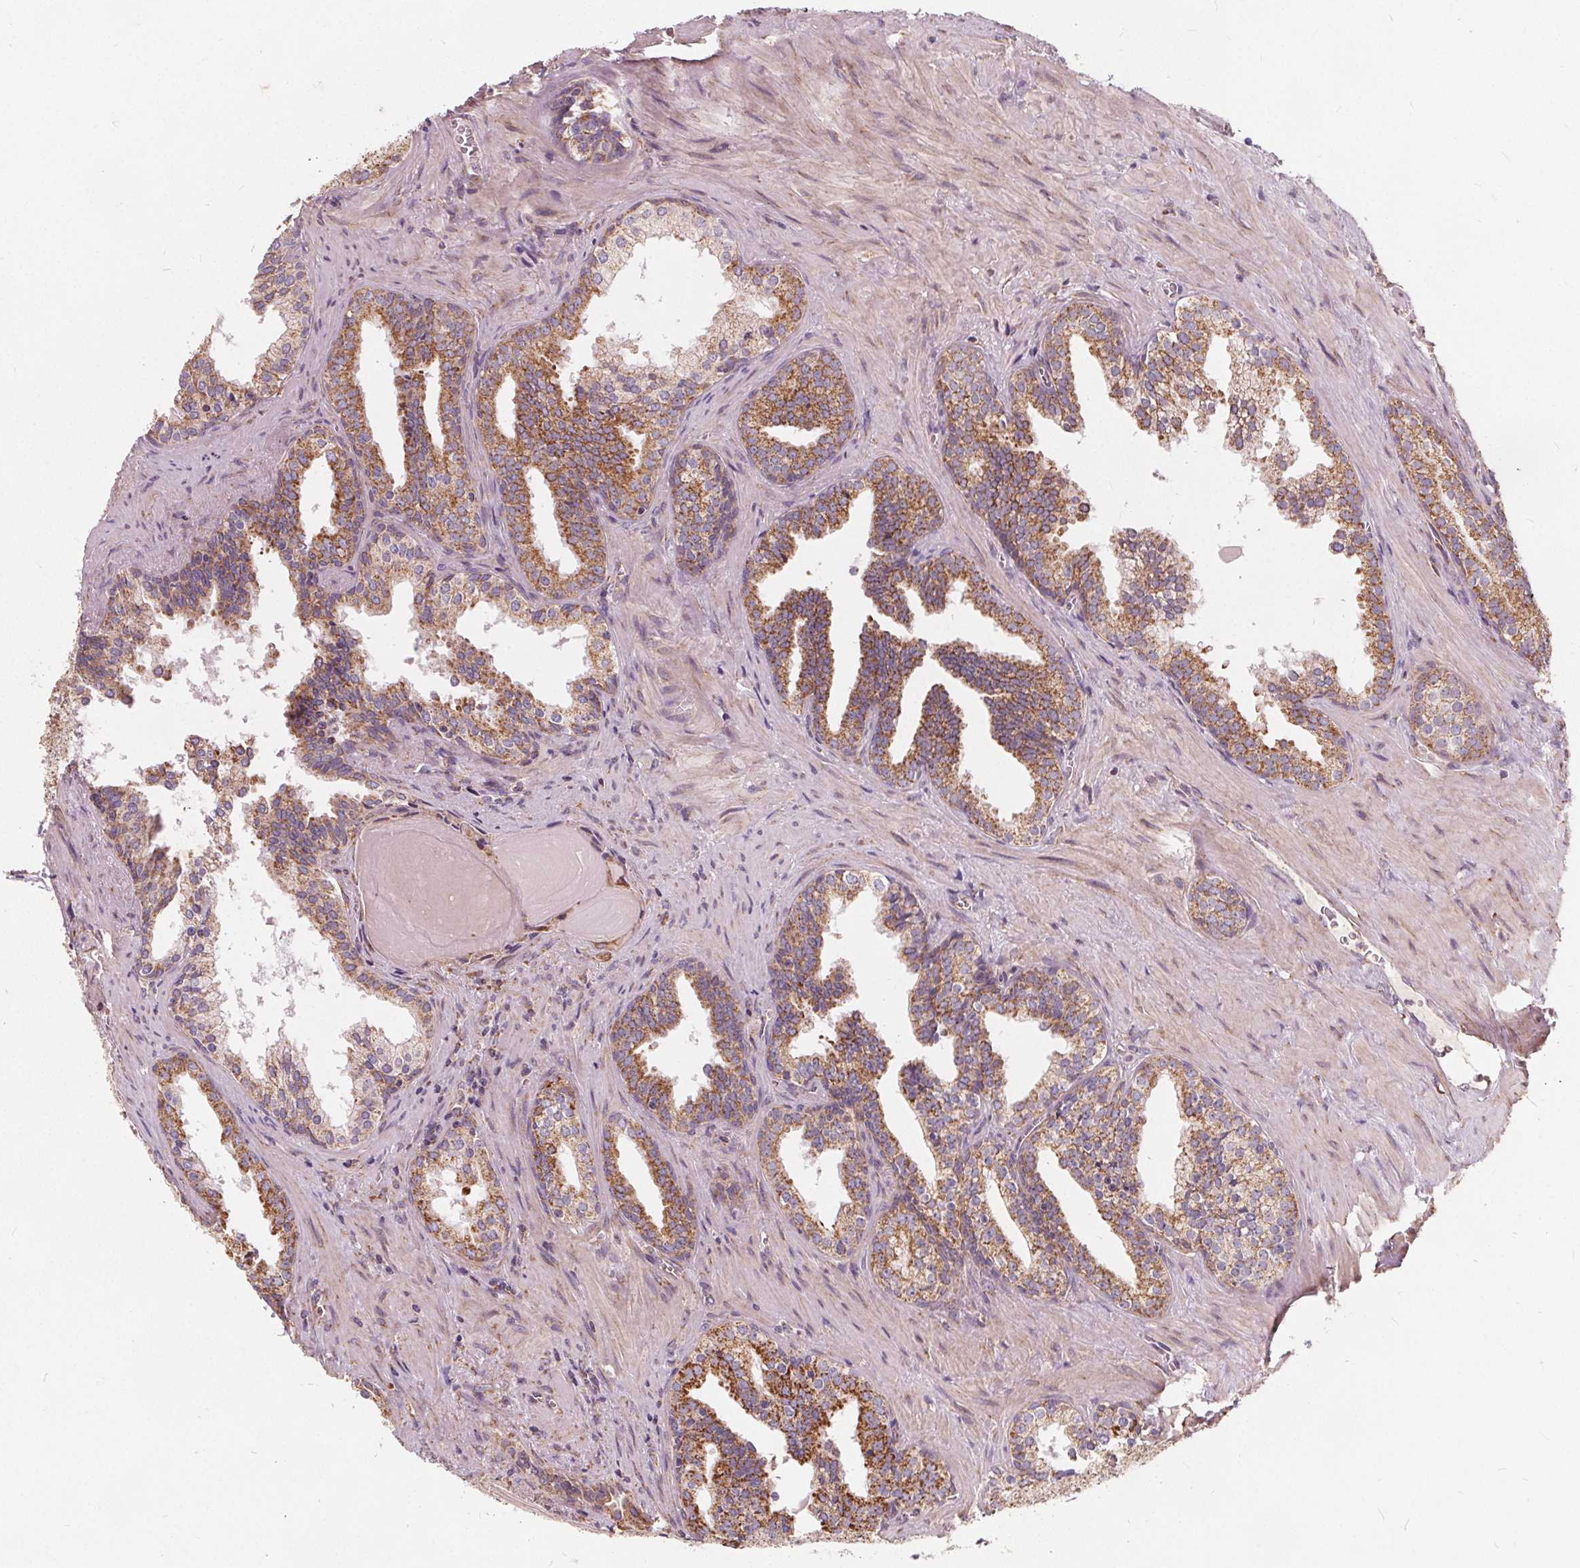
{"staining": {"intensity": "strong", "quantity": "25%-75%", "location": "cytoplasmic/membranous"}, "tissue": "prostate cancer", "cell_type": "Tumor cells", "image_type": "cancer", "snomed": [{"axis": "morphology", "description": "Adenocarcinoma, High grade"}, {"axis": "topography", "description": "Prostate"}], "caption": "Protein positivity by IHC displays strong cytoplasmic/membranous staining in about 25%-75% of tumor cells in high-grade adenocarcinoma (prostate).", "gene": "PLSCR3", "patient": {"sex": "male", "age": 68}}